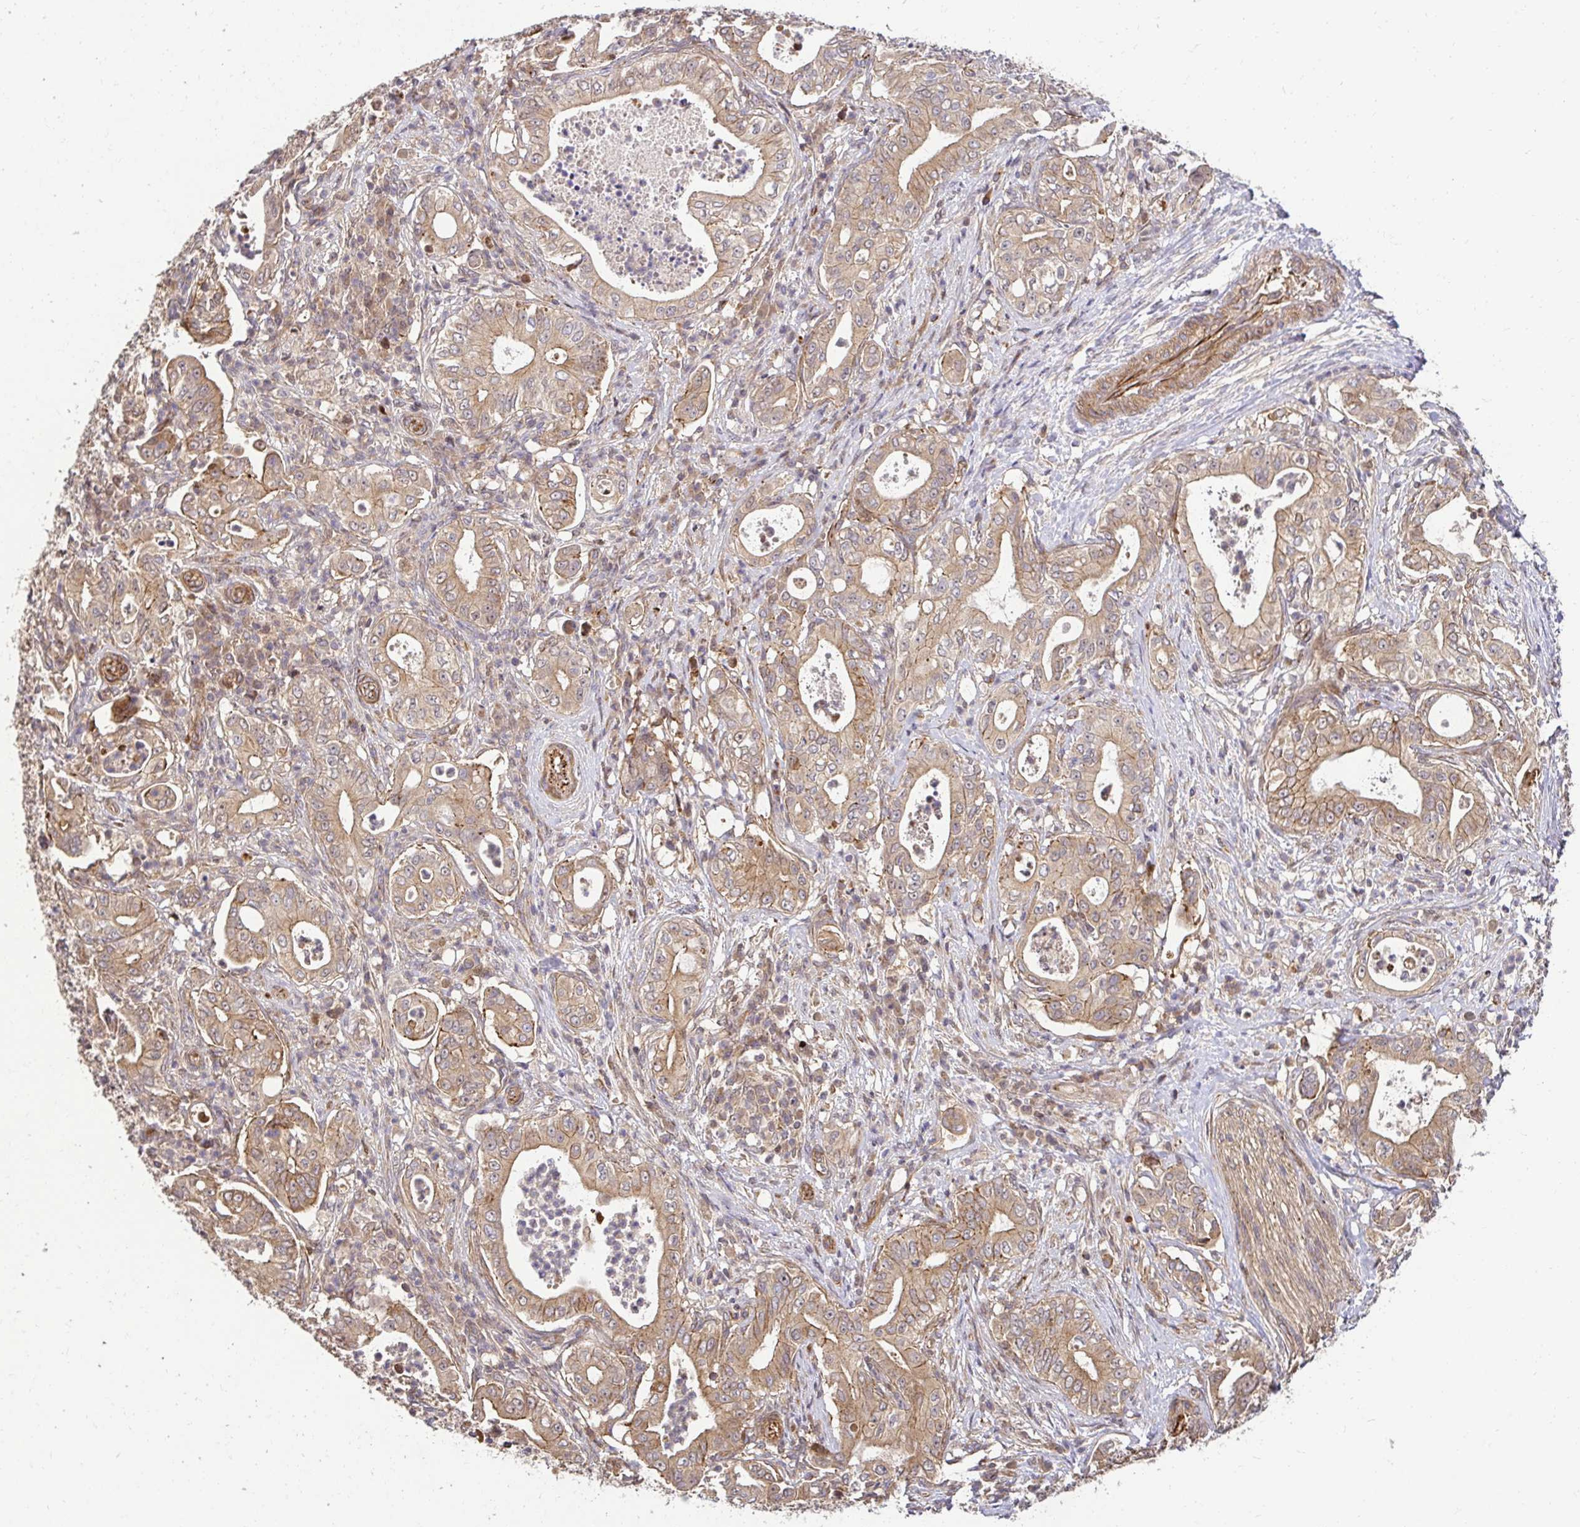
{"staining": {"intensity": "moderate", "quantity": "25%-75%", "location": "cytoplasmic/membranous"}, "tissue": "pancreatic cancer", "cell_type": "Tumor cells", "image_type": "cancer", "snomed": [{"axis": "morphology", "description": "Adenocarcinoma, NOS"}, {"axis": "topography", "description": "Pancreas"}], "caption": "Immunohistochemistry (IHC) staining of pancreatic cancer (adenocarcinoma), which shows medium levels of moderate cytoplasmic/membranous positivity in approximately 25%-75% of tumor cells indicating moderate cytoplasmic/membranous protein positivity. The staining was performed using DAB (3,3'-diaminobenzidine) (brown) for protein detection and nuclei were counterstained in hematoxylin (blue).", "gene": "PSMA4", "patient": {"sex": "male", "age": 71}}